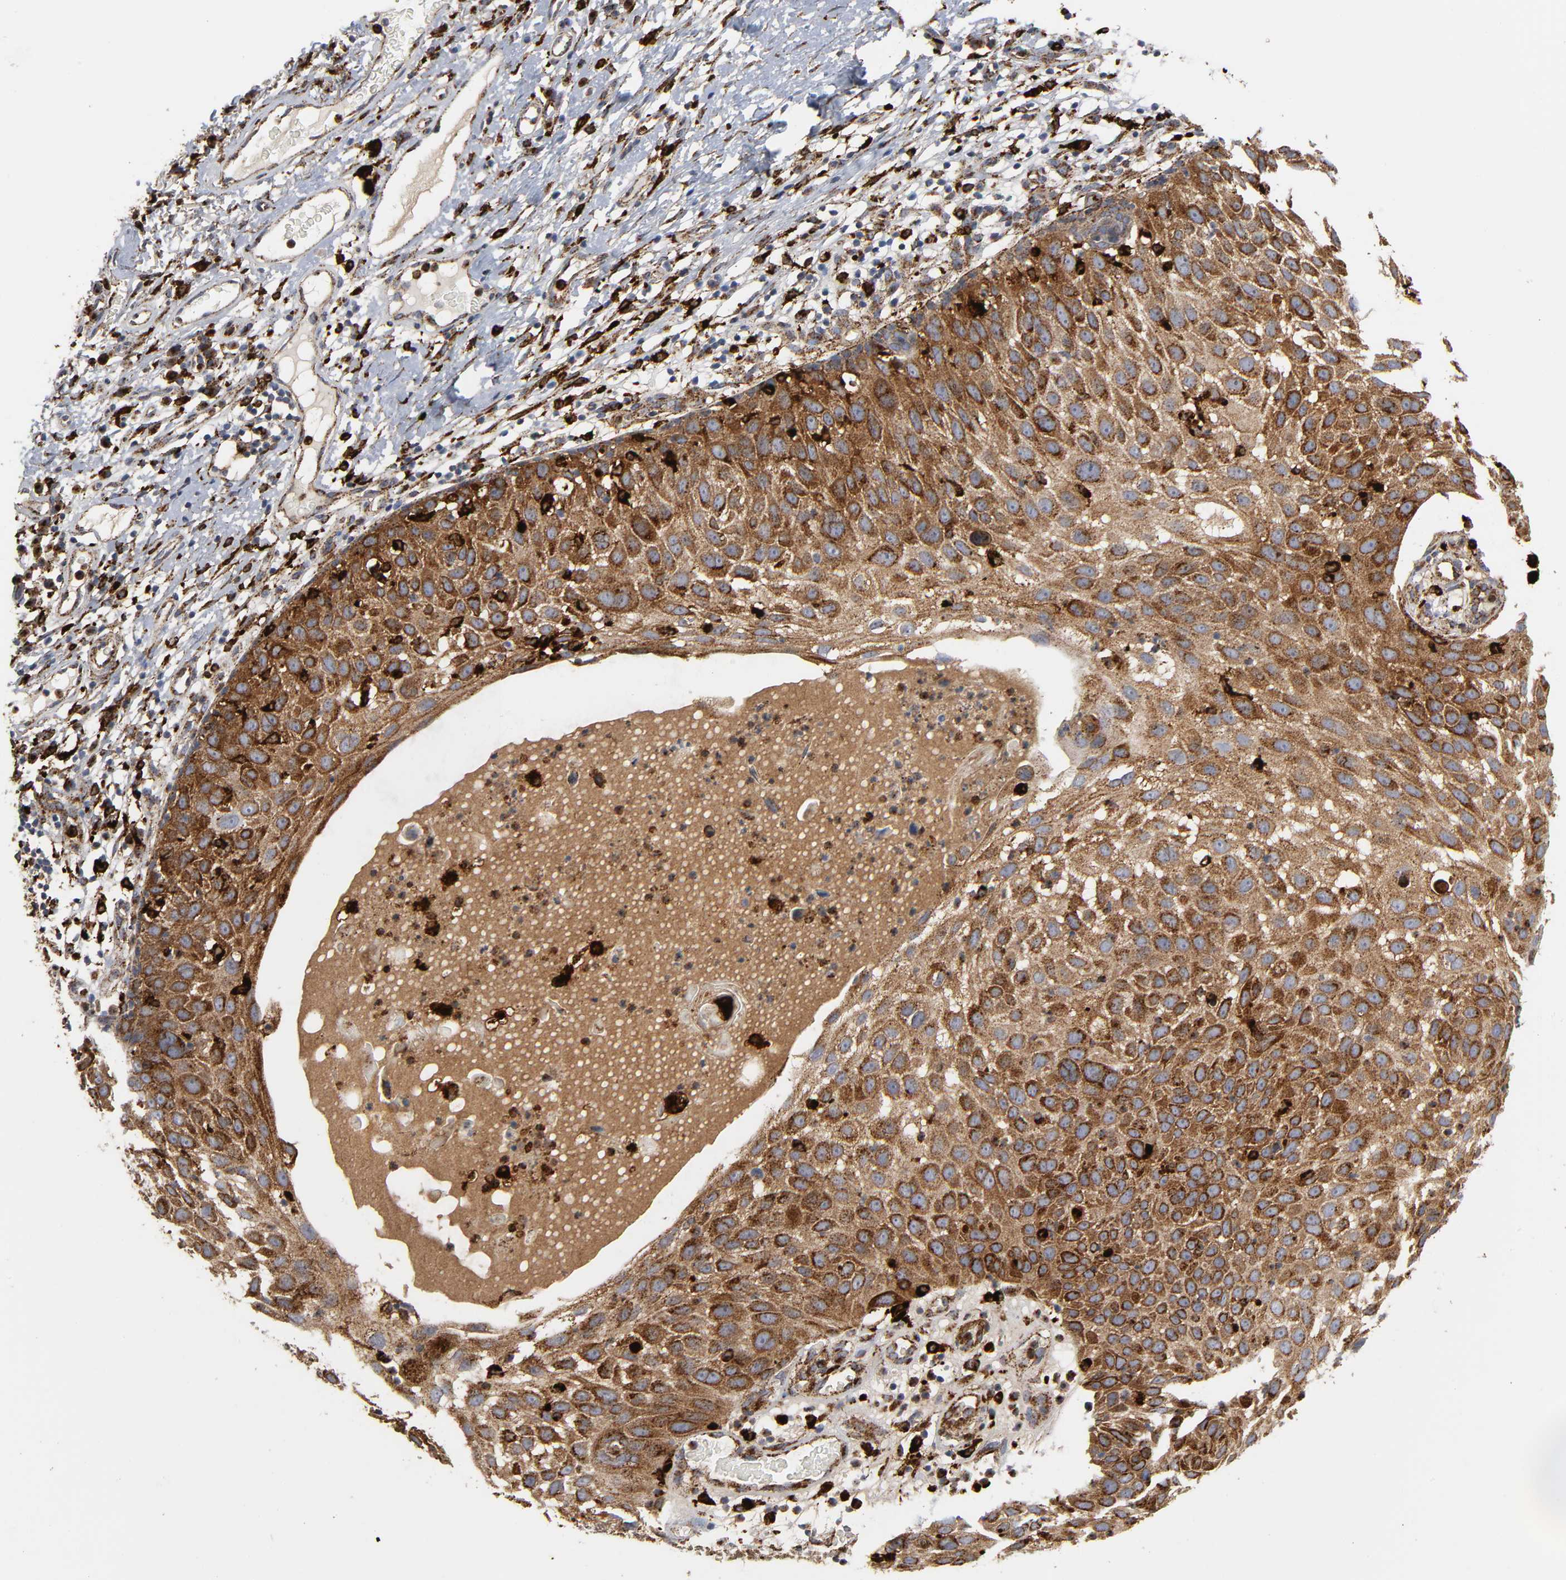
{"staining": {"intensity": "moderate", "quantity": ">75%", "location": "cytoplasmic/membranous"}, "tissue": "skin cancer", "cell_type": "Tumor cells", "image_type": "cancer", "snomed": [{"axis": "morphology", "description": "Squamous cell carcinoma, NOS"}, {"axis": "topography", "description": "Skin"}], "caption": "This is a photomicrograph of IHC staining of skin cancer (squamous cell carcinoma), which shows moderate staining in the cytoplasmic/membranous of tumor cells.", "gene": "PSAP", "patient": {"sex": "male", "age": 87}}